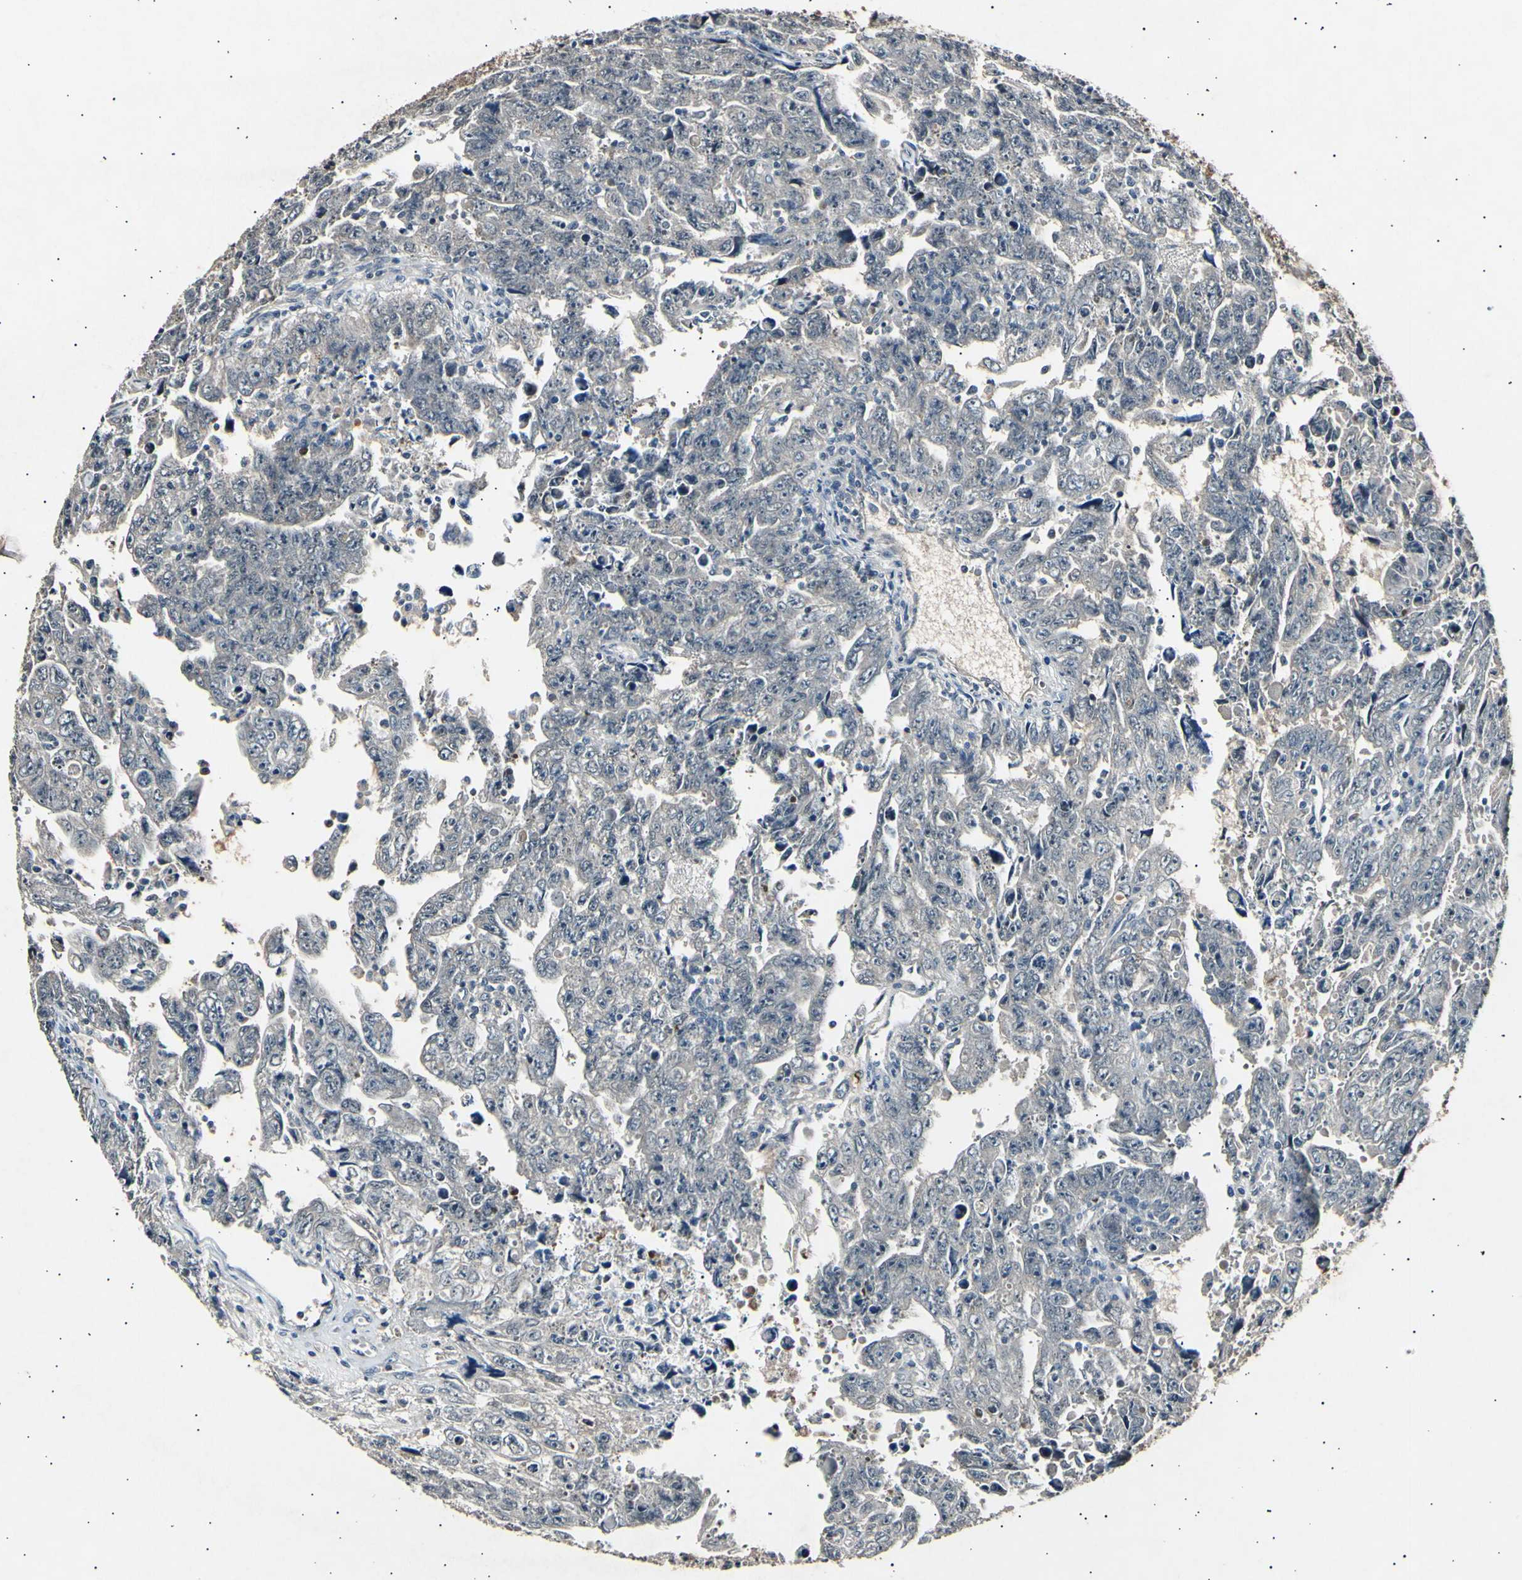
{"staining": {"intensity": "weak", "quantity": "<25%", "location": "cytoplasmic/membranous"}, "tissue": "testis cancer", "cell_type": "Tumor cells", "image_type": "cancer", "snomed": [{"axis": "morphology", "description": "Carcinoma, Embryonal, NOS"}, {"axis": "topography", "description": "Testis"}], "caption": "The immunohistochemistry photomicrograph has no significant staining in tumor cells of testis cancer tissue.", "gene": "ADCY3", "patient": {"sex": "male", "age": 28}}